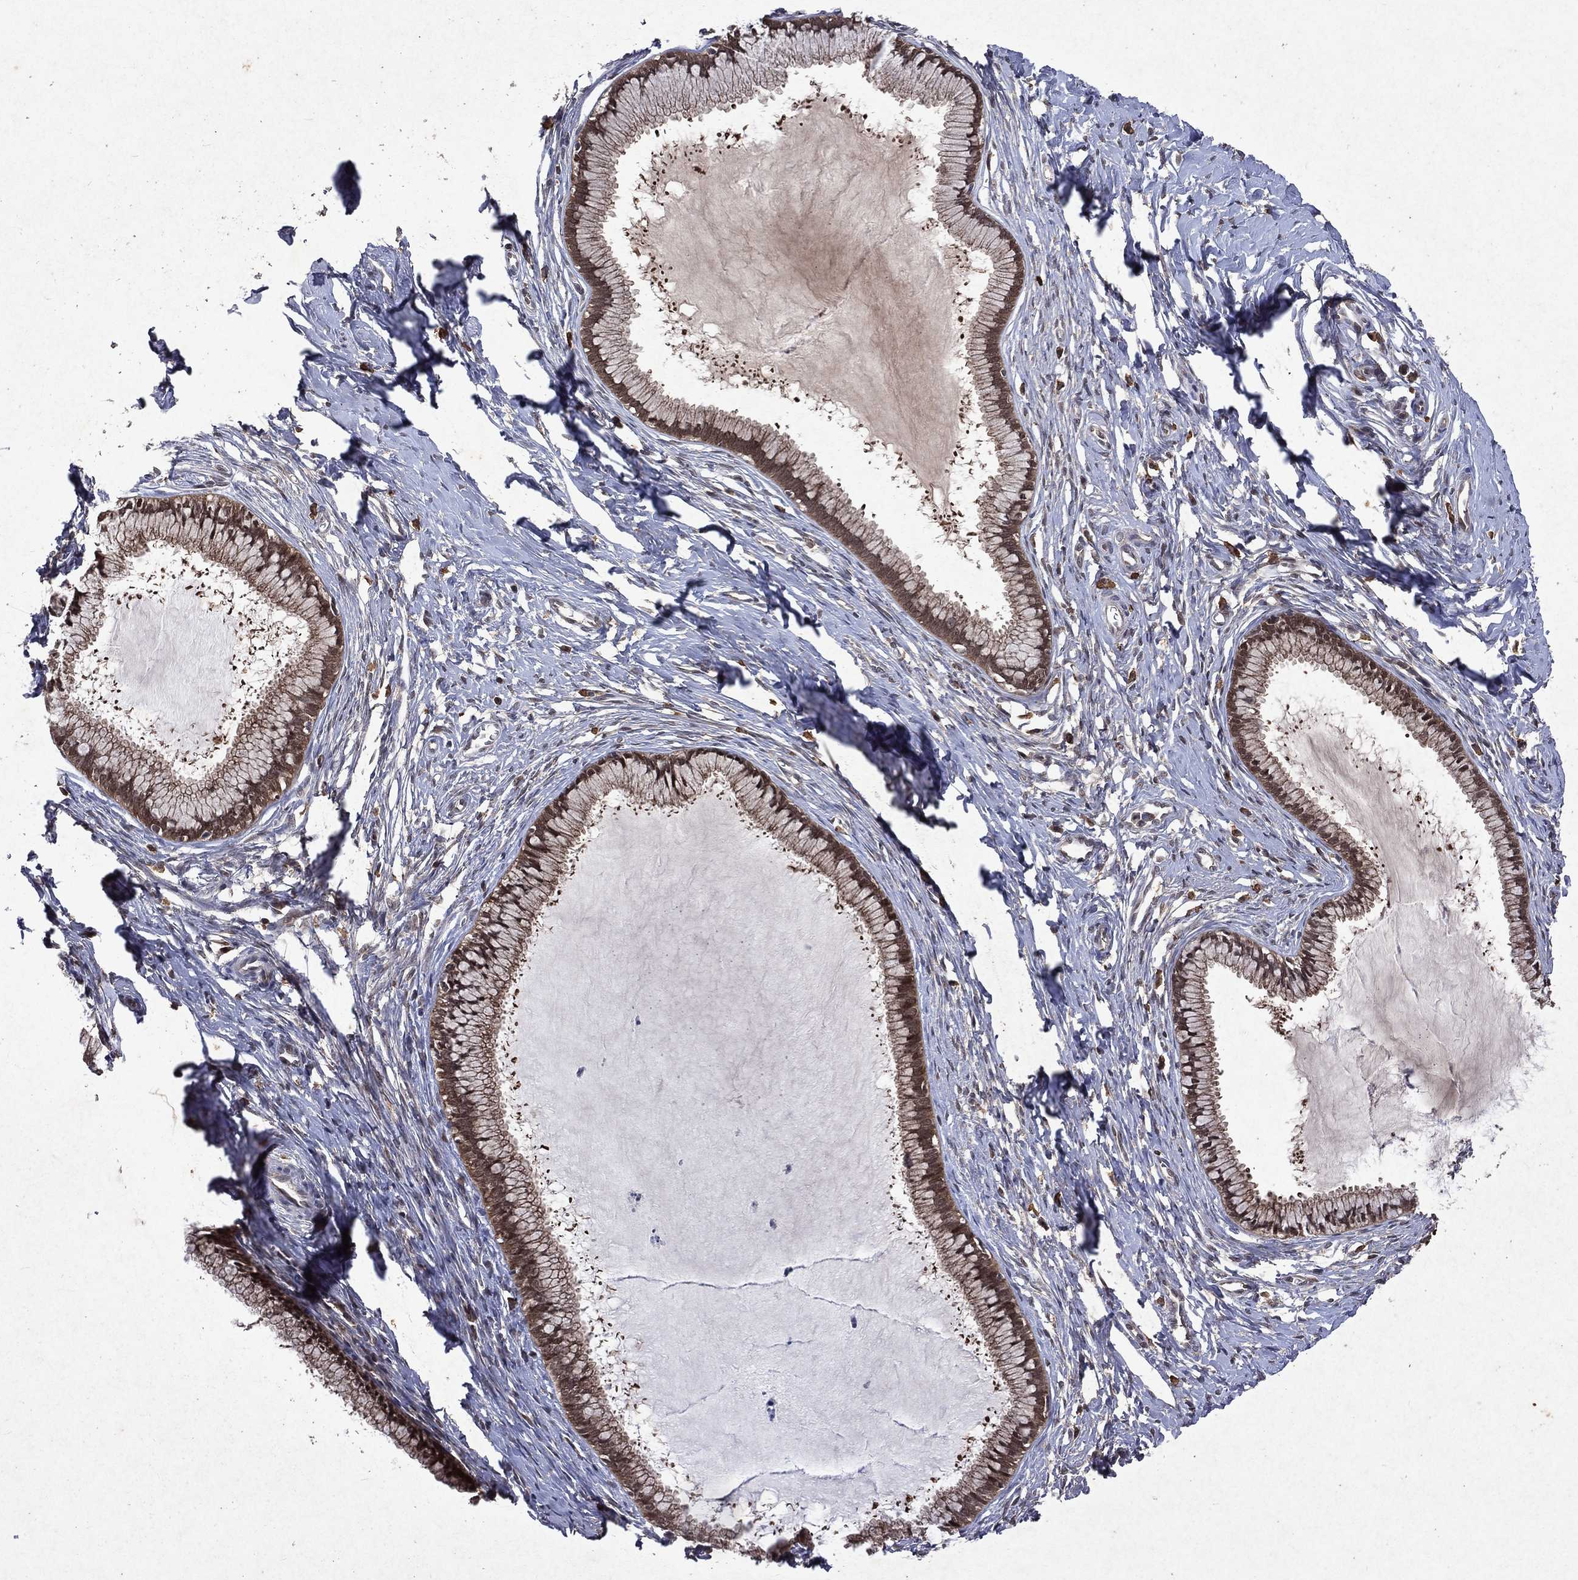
{"staining": {"intensity": "moderate", "quantity": ">75%", "location": "cytoplasmic/membranous,nuclear"}, "tissue": "cervix", "cell_type": "Glandular cells", "image_type": "normal", "snomed": [{"axis": "morphology", "description": "Normal tissue, NOS"}, {"axis": "topography", "description": "Cervix"}], "caption": "This is a histology image of immunohistochemistry staining of normal cervix, which shows moderate positivity in the cytoplasmic/membranous,nuclear of glandular cells.", "gene": "MTAP", "patient": {"sex": "female", "age": 40}}